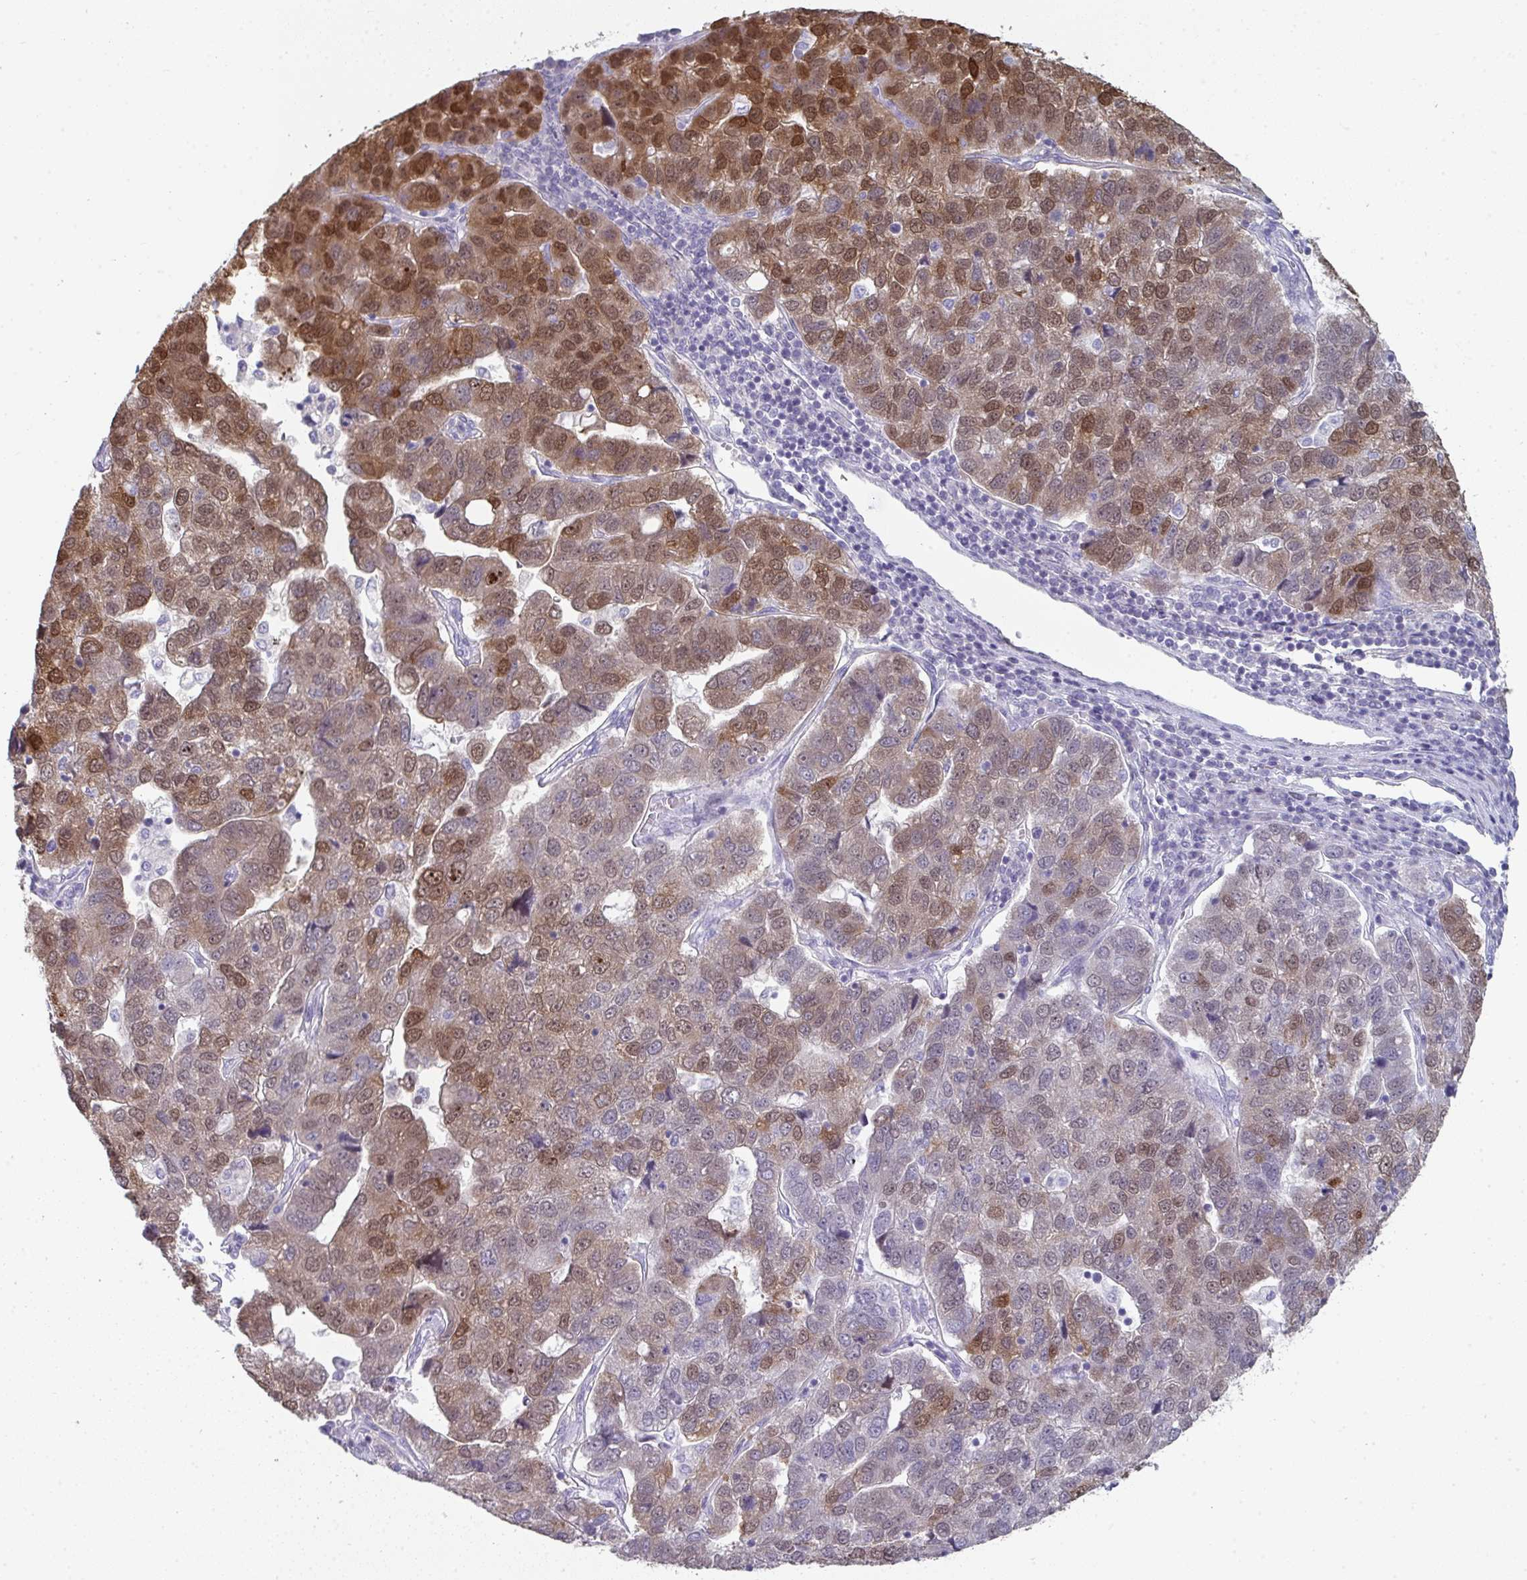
{"staining": {"intensity": "moderate", "quantity": "25%-75%", "location": "cytoplasmic/membranous,nuclear"}, "tissue": "pancreatic cancer", "cell_type": "Tumor cells", "image_type": "cancer", "snomed": [{"axis": "morphology", "description": "Adenocarcinoma, NOS"}, {"axis": "topography", "description": "Pancreas"}], "caption": "Immunohistochemical staining of human adenocarcinoma (pancreatic) shows medium levels of moderate cytoplasmic/membranous and nuclear staining in about 25%-75% of tumor cells.", "gene": "A1CF", "patient": {"sex": "female", "age": 61}}